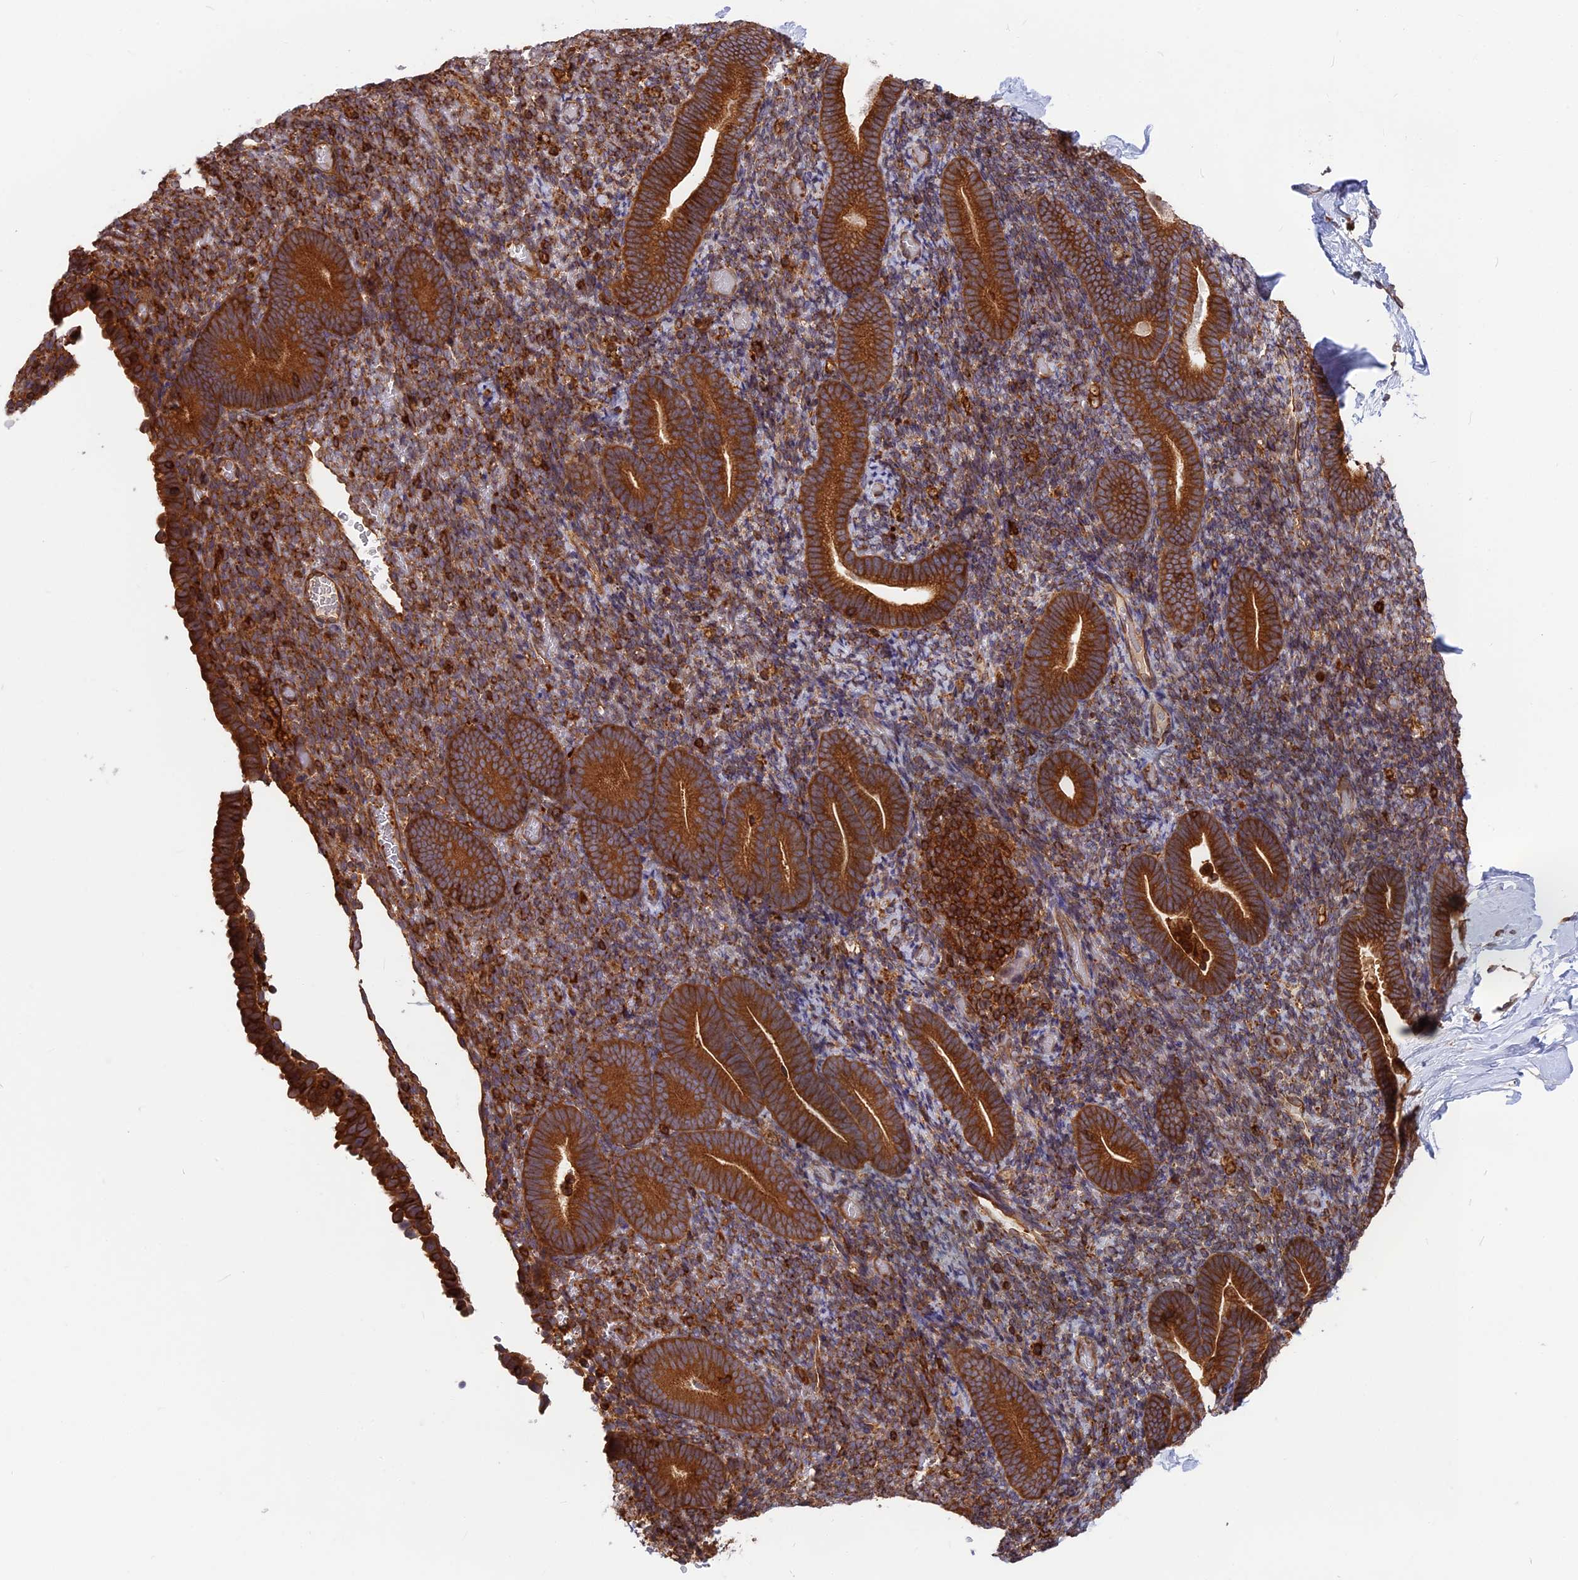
{"staining": {"intensity": "moderate", "quantity": "<25%", "location": "cytoplasmic/membranous"}, "tissue": "endometrium", "cell_type": "Cells in endometrial stroma", "image_type": "normal", "snomed": [{"axis": "morphology", "description": "Normal tissue, NOS"}, {"axis": "topography", "description": "Endometrium"}], "caption": "The image shows staining of benign endometrium, revealing moderate cytoplasmic/membranous protein positivity (brown color) within cells in endometrial stroma.", "gene": "WDR1", "patient": {"sex": "female", "age": 51}}